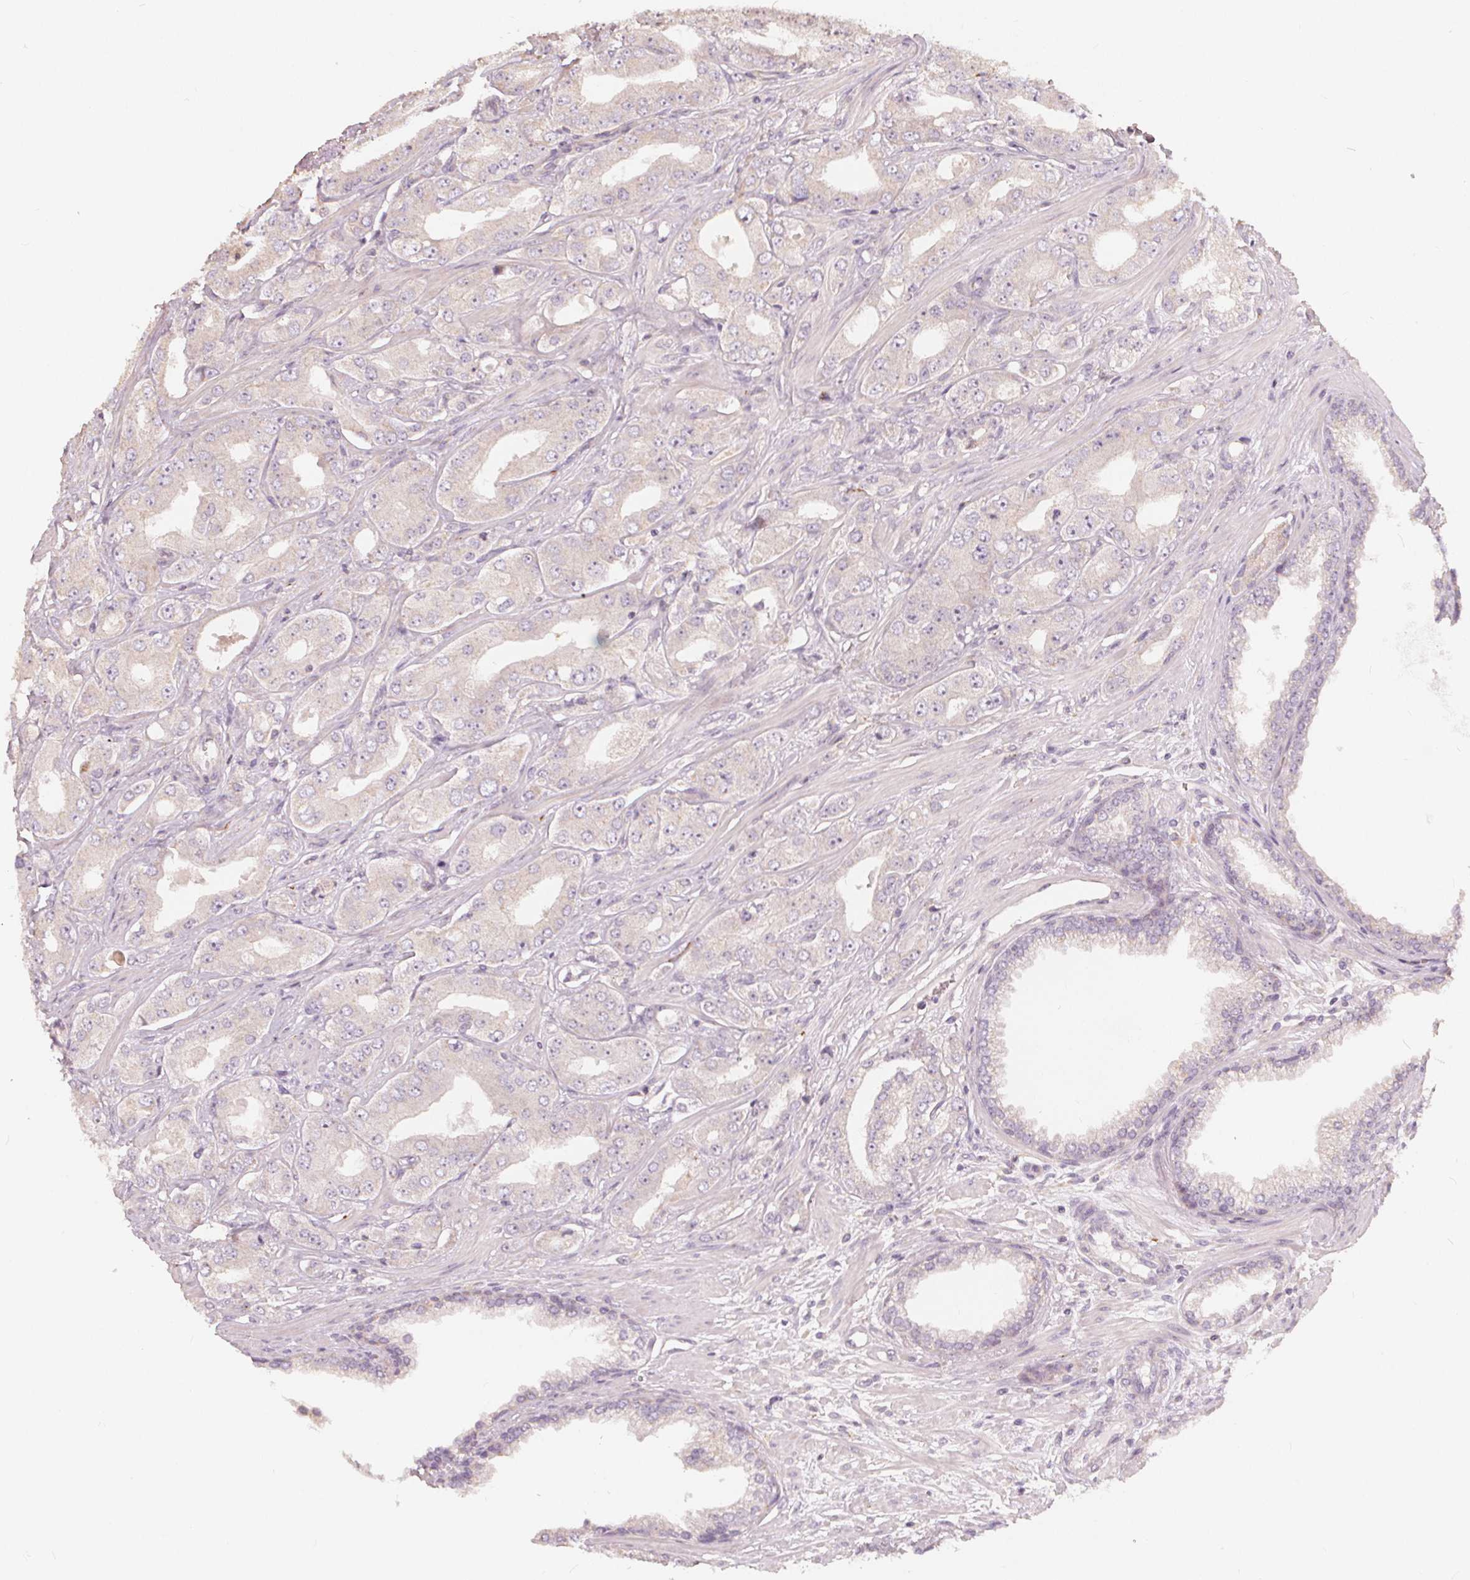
{"staining": {"intensity": "negative", "quantity": "none", "location": "none"}, "tissue": "prostate cancer", "cell_type": "Tumor cells", "image_type": "cancer", "snomed": [{"axis": "morphology", "description": "Adenocarcinoma, Low grade"}, {"axis": "topography", "description": "Prostate"}], "caption": "Immunohistochemistry image of neoplastic tissue: human prostate cancer (low-grade adenocarcinoma) stained with DAB exhibits no significant protein positivity in tumor cells.", "gene": "DRC3", "patient": {"sex": "male", "age": 60}}